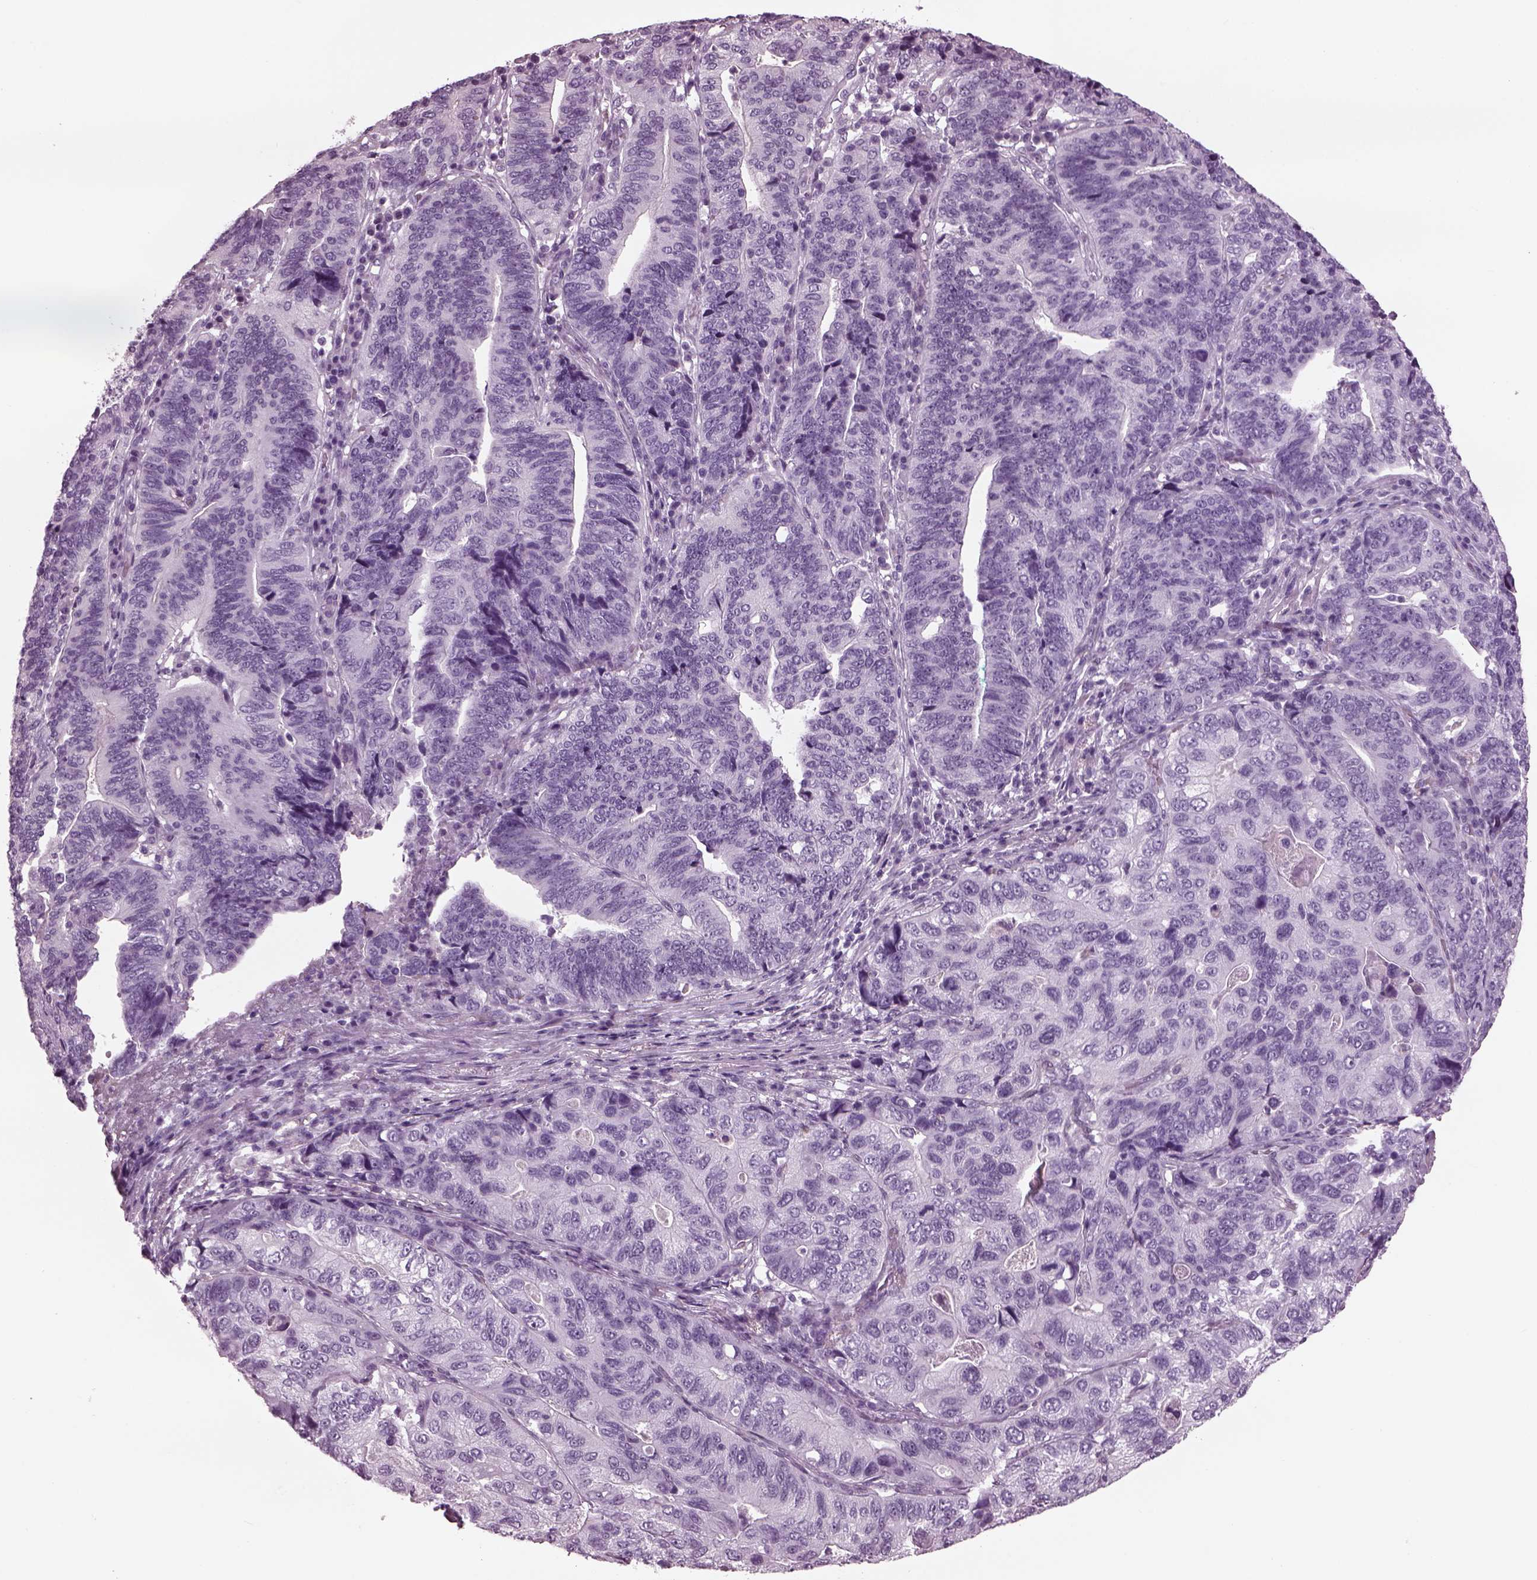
{"staining": {"intensity": "negative", "quantity": "none", "location": "none"}, "tissue": "stomach cancer", "cell_type": "Tumor cells", "image_type": "cancer", "snomed": [{"axis": "morphology", "description": "Adenocarcinoma, NOS"}, {"axis": "topography", "description": "Stomach, upper"}], "caption": "Stomach cancer was stained to show a protein in brown. There is no significant positivity in tumor cells.", "gene": "TPPP2", "patient": {"sex": "female", "age": 67}}